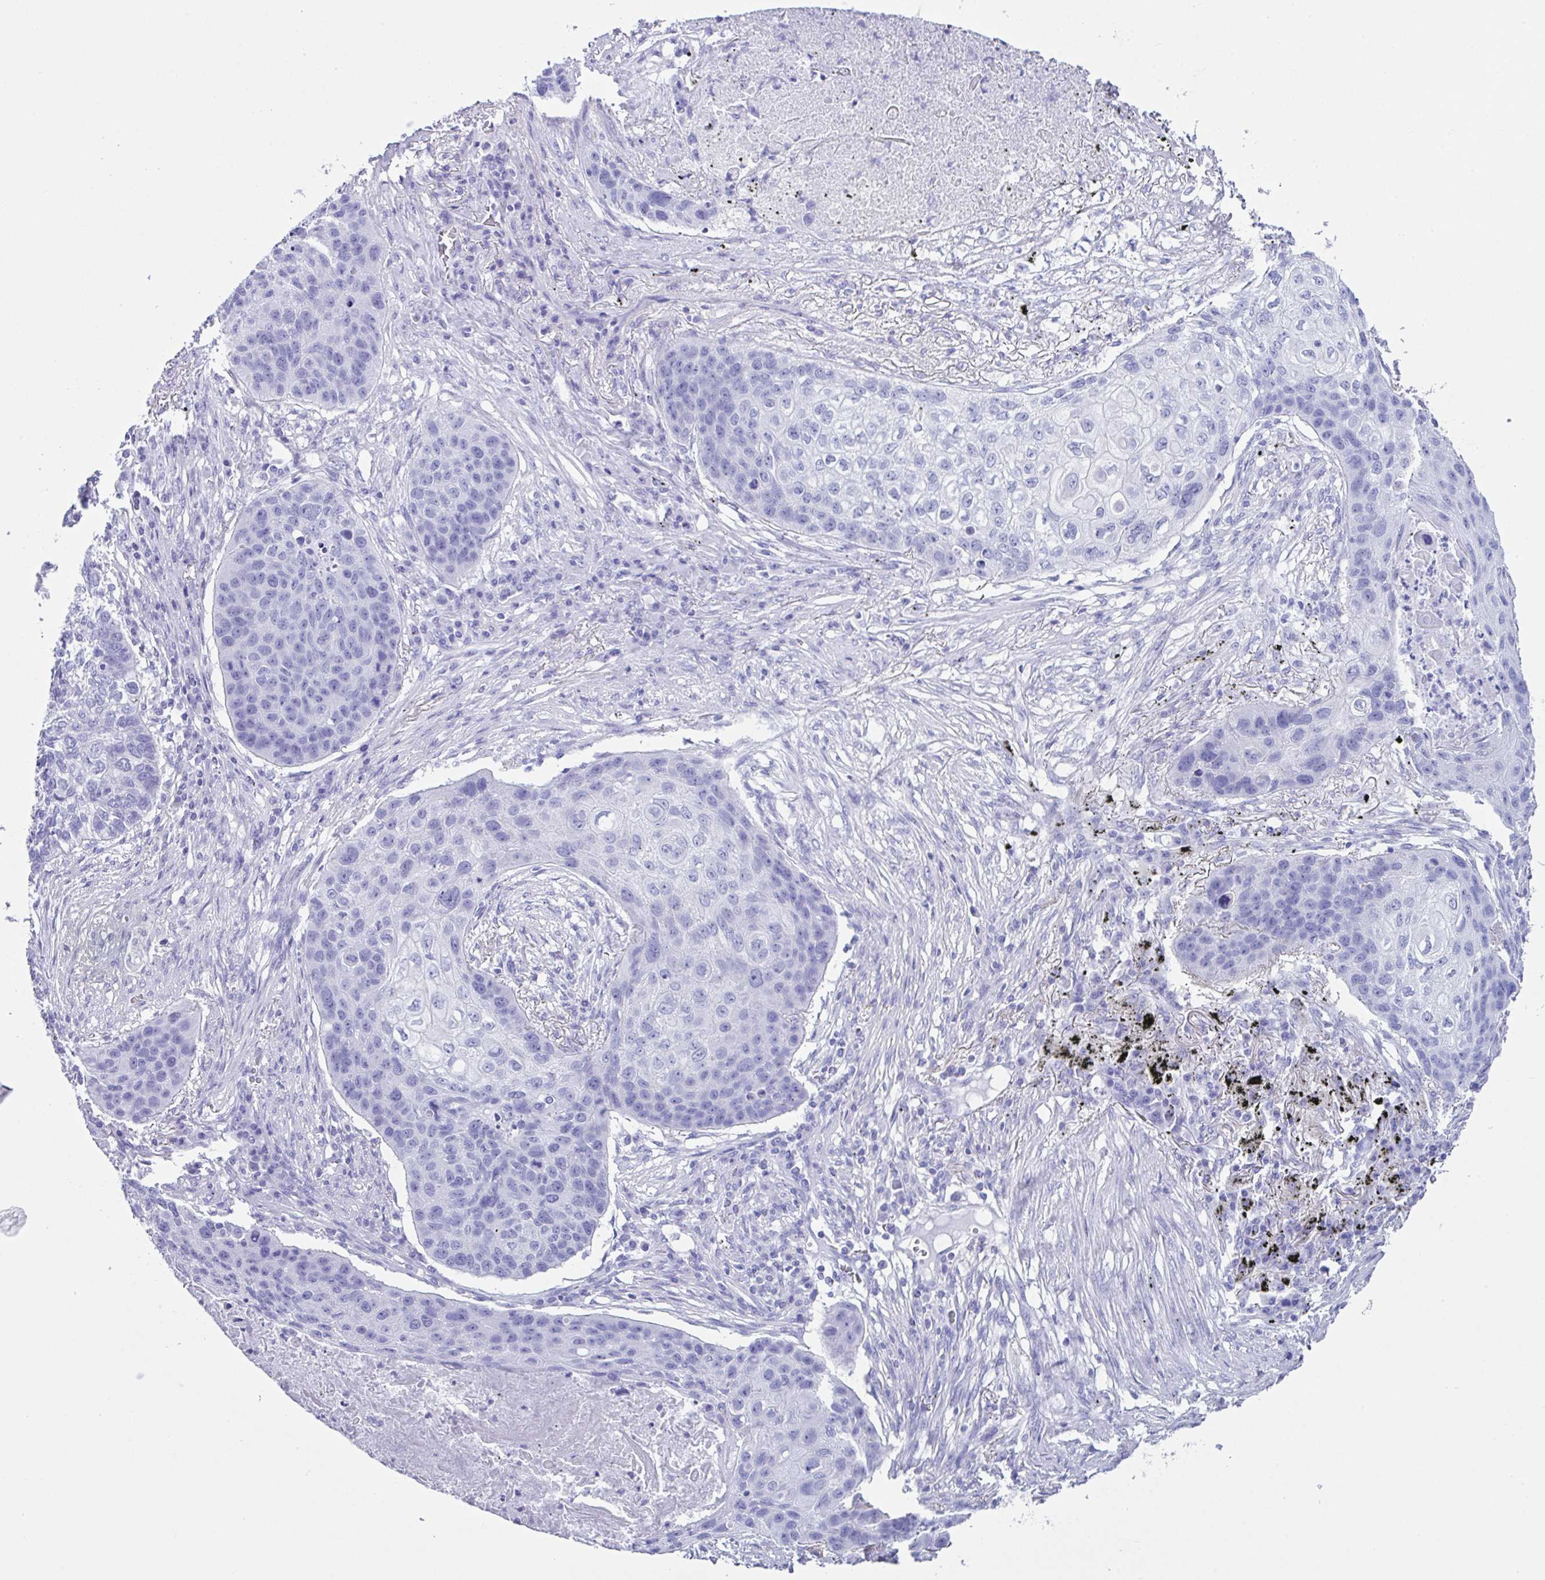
{"staining": {"intensity": "negative", "quantity": "none", "location": "none"}, "tissue": "lung cancer", "cell_type": "Tumor cells", "image_type": "cancer", "snomed": [{"axis": "morphology", "description": "Squamous cell carcinoma, NOS"}, {"axis": "topography", "description": "Lung"}], "caption": "This is an immunohistochemistry image of human squamous cell carcinoma (lung). There is no positivity in tumor cells.", "gene": "LGALS4", "patient": {"sex": "female", "age": 63}}